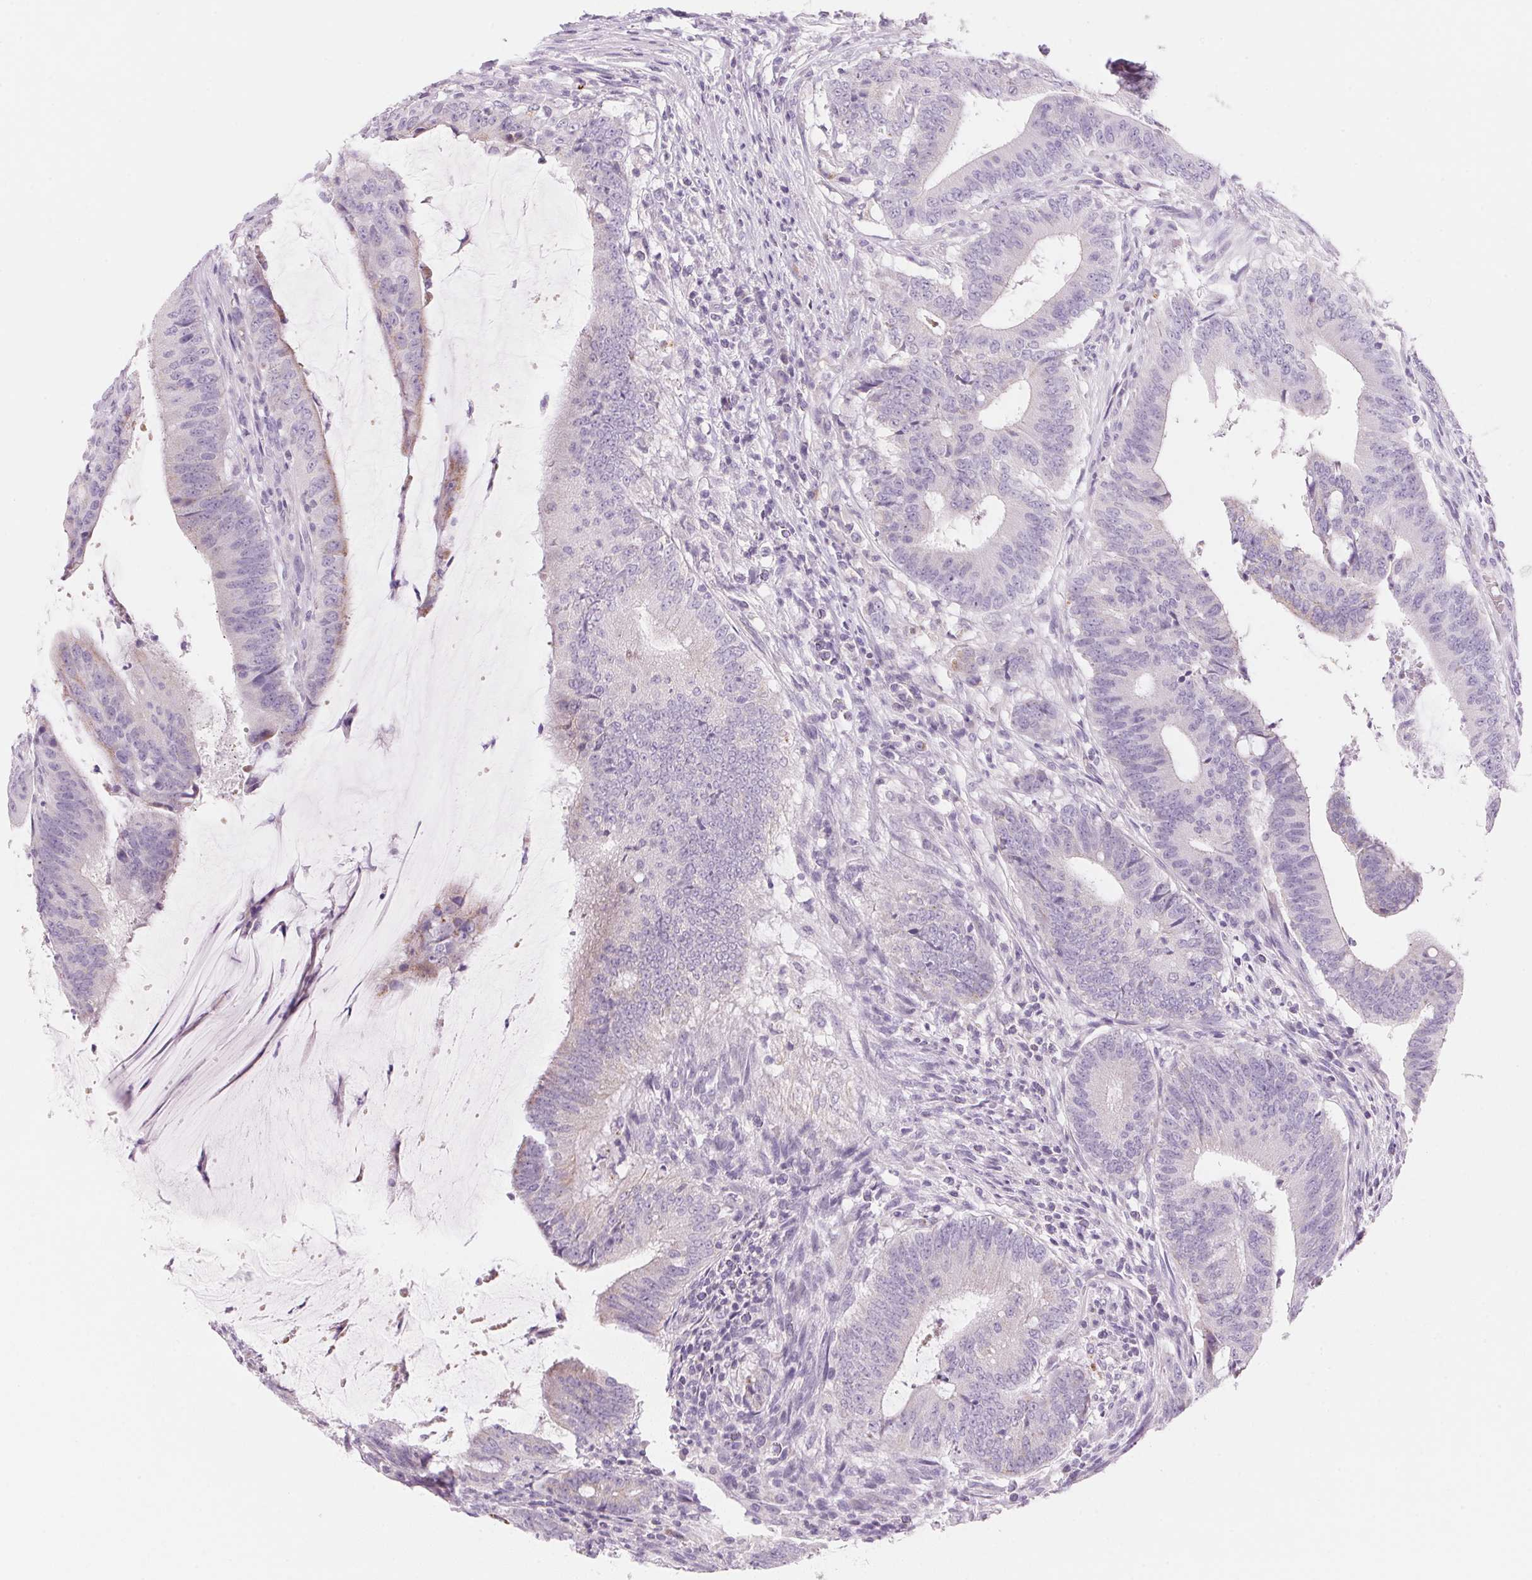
{"staining": {"intensity": "negative", "quantity": "none", "location": "none"}, "tissue": "colorectal cancer", "cell_type": "Tumor cells", "image_type": "cancer", "snomed": [{"axis": "morphology", "description": "Adenocarcinoma, NOS"}, {"axis": "topography", "description": "Colon"}], "caption": "Tumor cells are negative for brown protein staining in colorectal adenocarcinoma. Brightfield microscopy of immunohistochemistry (IHC) stained with DAB (brown) and hematoxylin (blue), captured at high magnification.", "gene": "CYP11B1", "patient": {"sex": "female", "age": 43}}